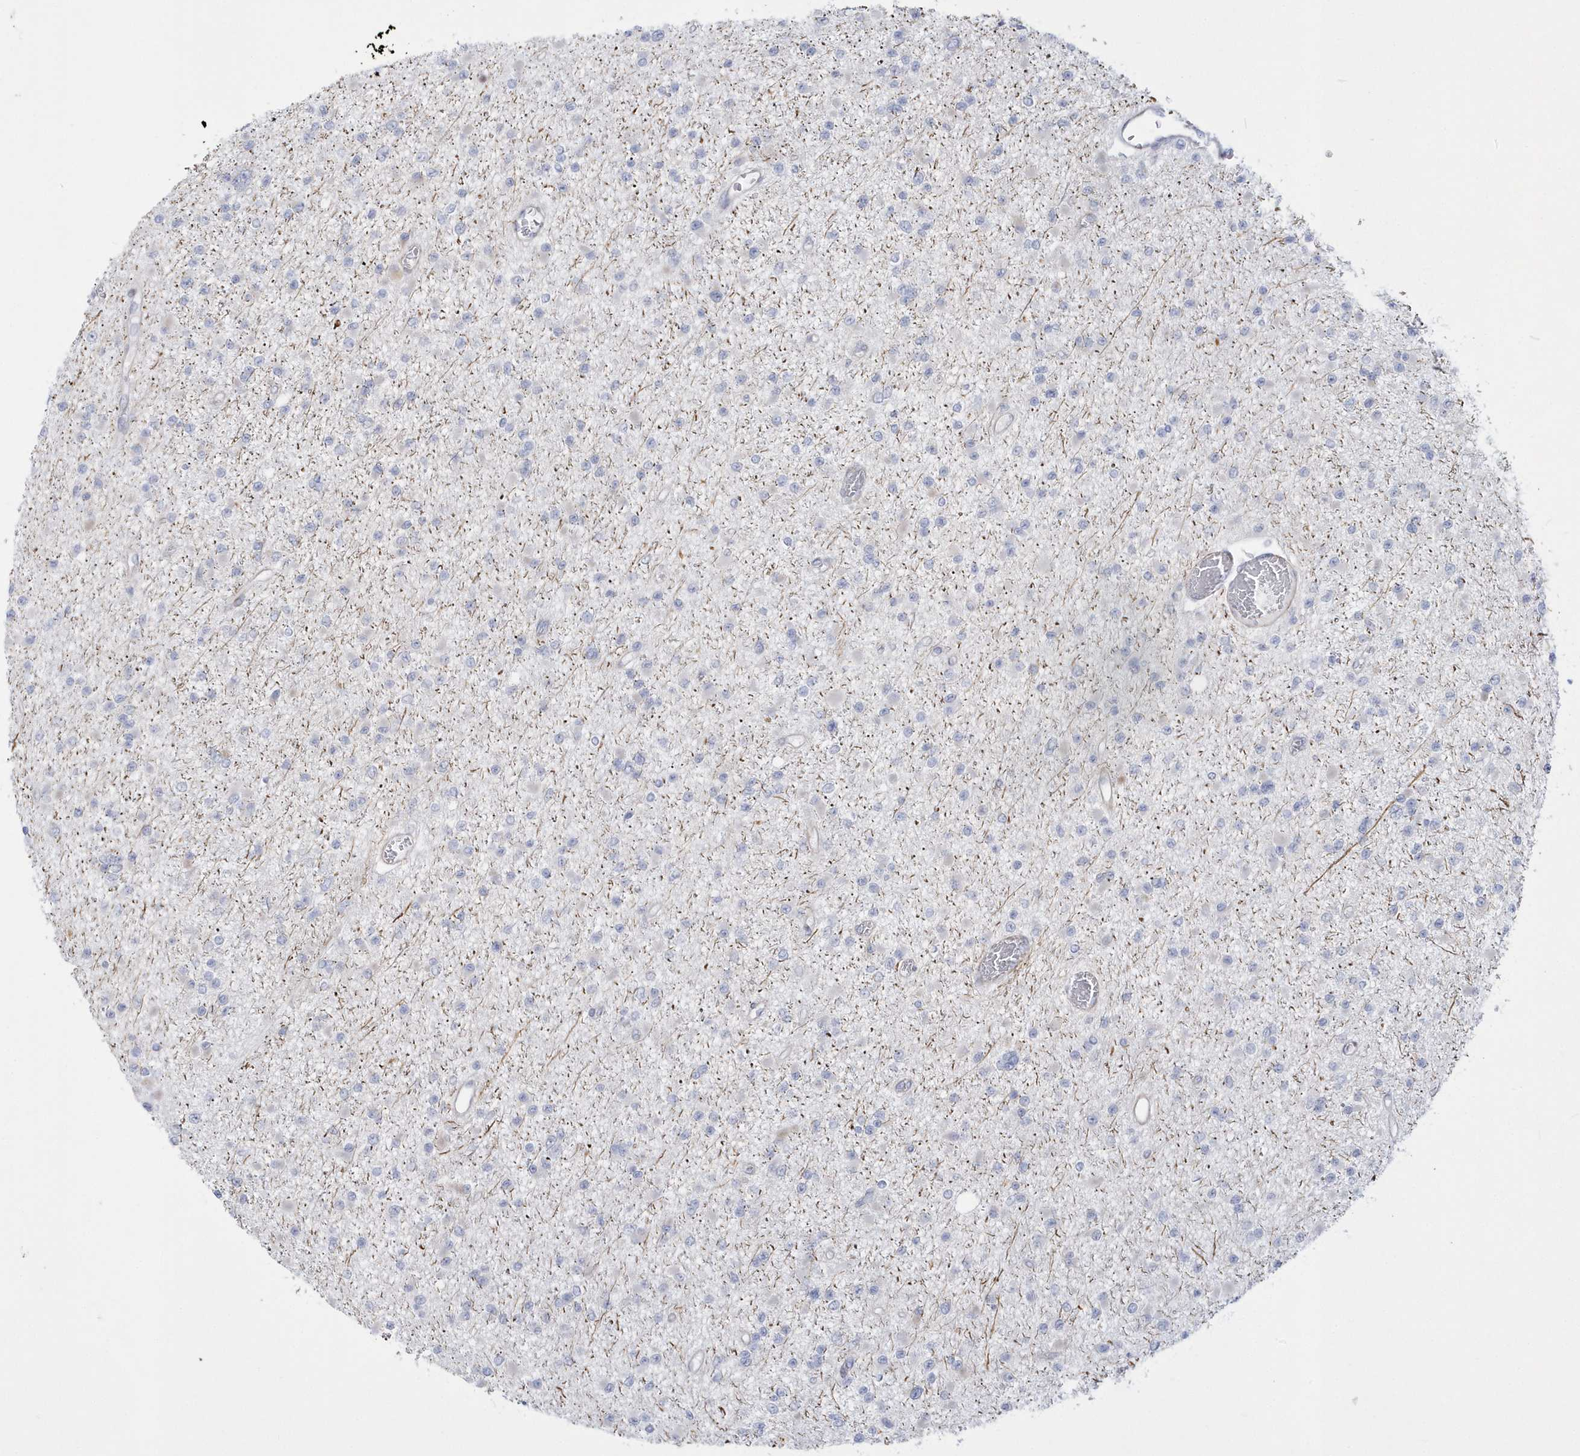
{"staining": {"intensity": "negative", "quantity": "none", "location": "none"}, "tissue": "glioma", "cell_type": "Tumor cells", "image_type": "cancer", "snomed": [{"axis": "morphology", "description": "Glioma, malignant, Low grade"}, {"axis": "topography", "description": "Brain"}], "caption": "DAB (3,3'-diaminobenzidine) immunohistochemical staining of human glioma displays no significant expression in tumor cells.", "gene": "WDR27", "patient": {"sex": "female", "age": 22}}